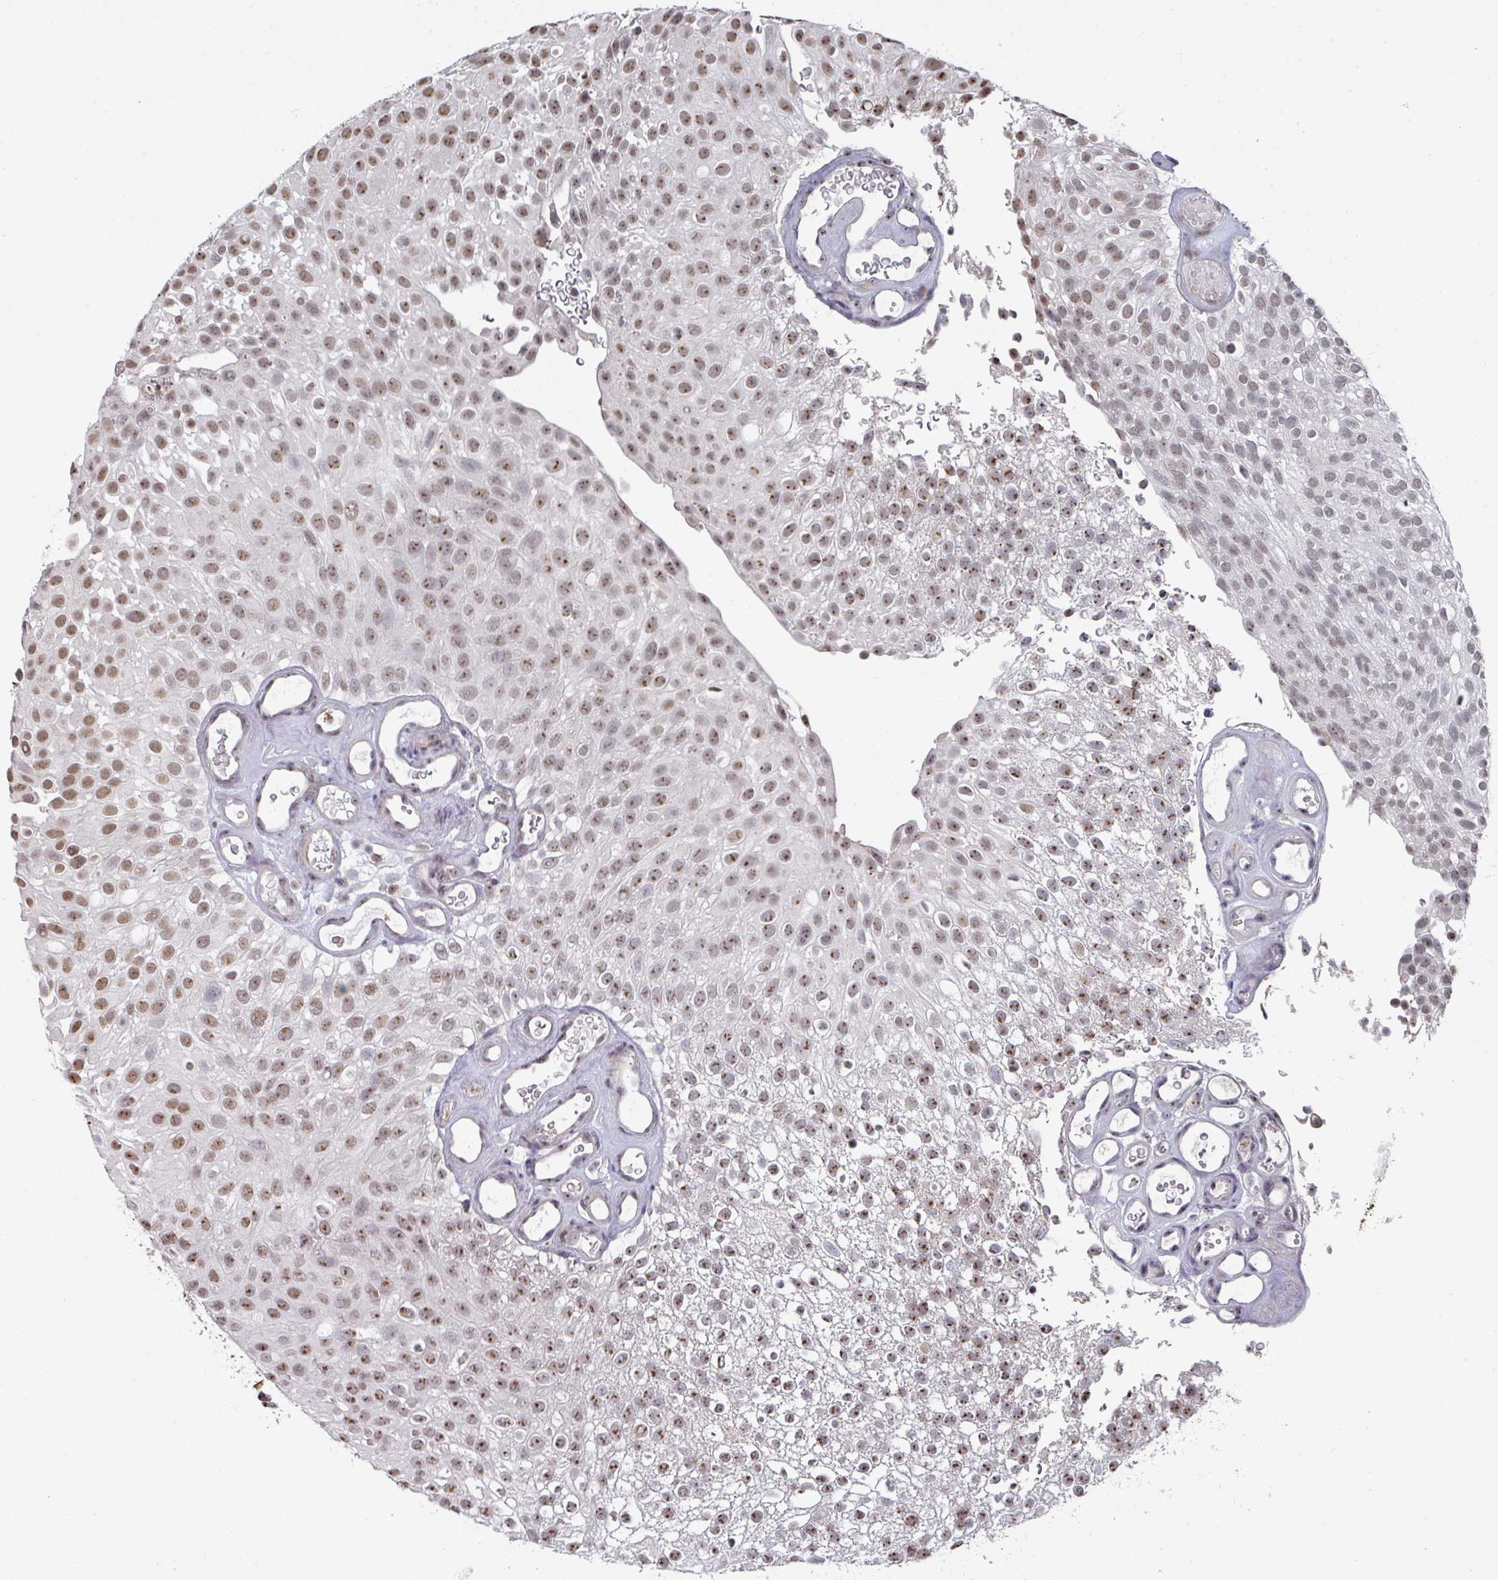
{"staining": {"intensity": "moderate", "quantity": ">75%", "location": "nuclear"}, "tissue": "urothelial cancer", "cell_type": "Tumor cells", "image_type": "cancer", "snomed": [{"axis": "morphology", "description": "Urothelial carcinoma, Low grade"}, {"axis": "topography", "description": "Urinary bladder"}], "caption": "Moderate nuclear expression is seen in approximately >75% of tumor cells in urothelial cancer. Immunohistochemistry stains the protein in brown and the nuclei are stained blue.", "gene": "ZNF654", "patient": {"sex": "male", "age": 78}}